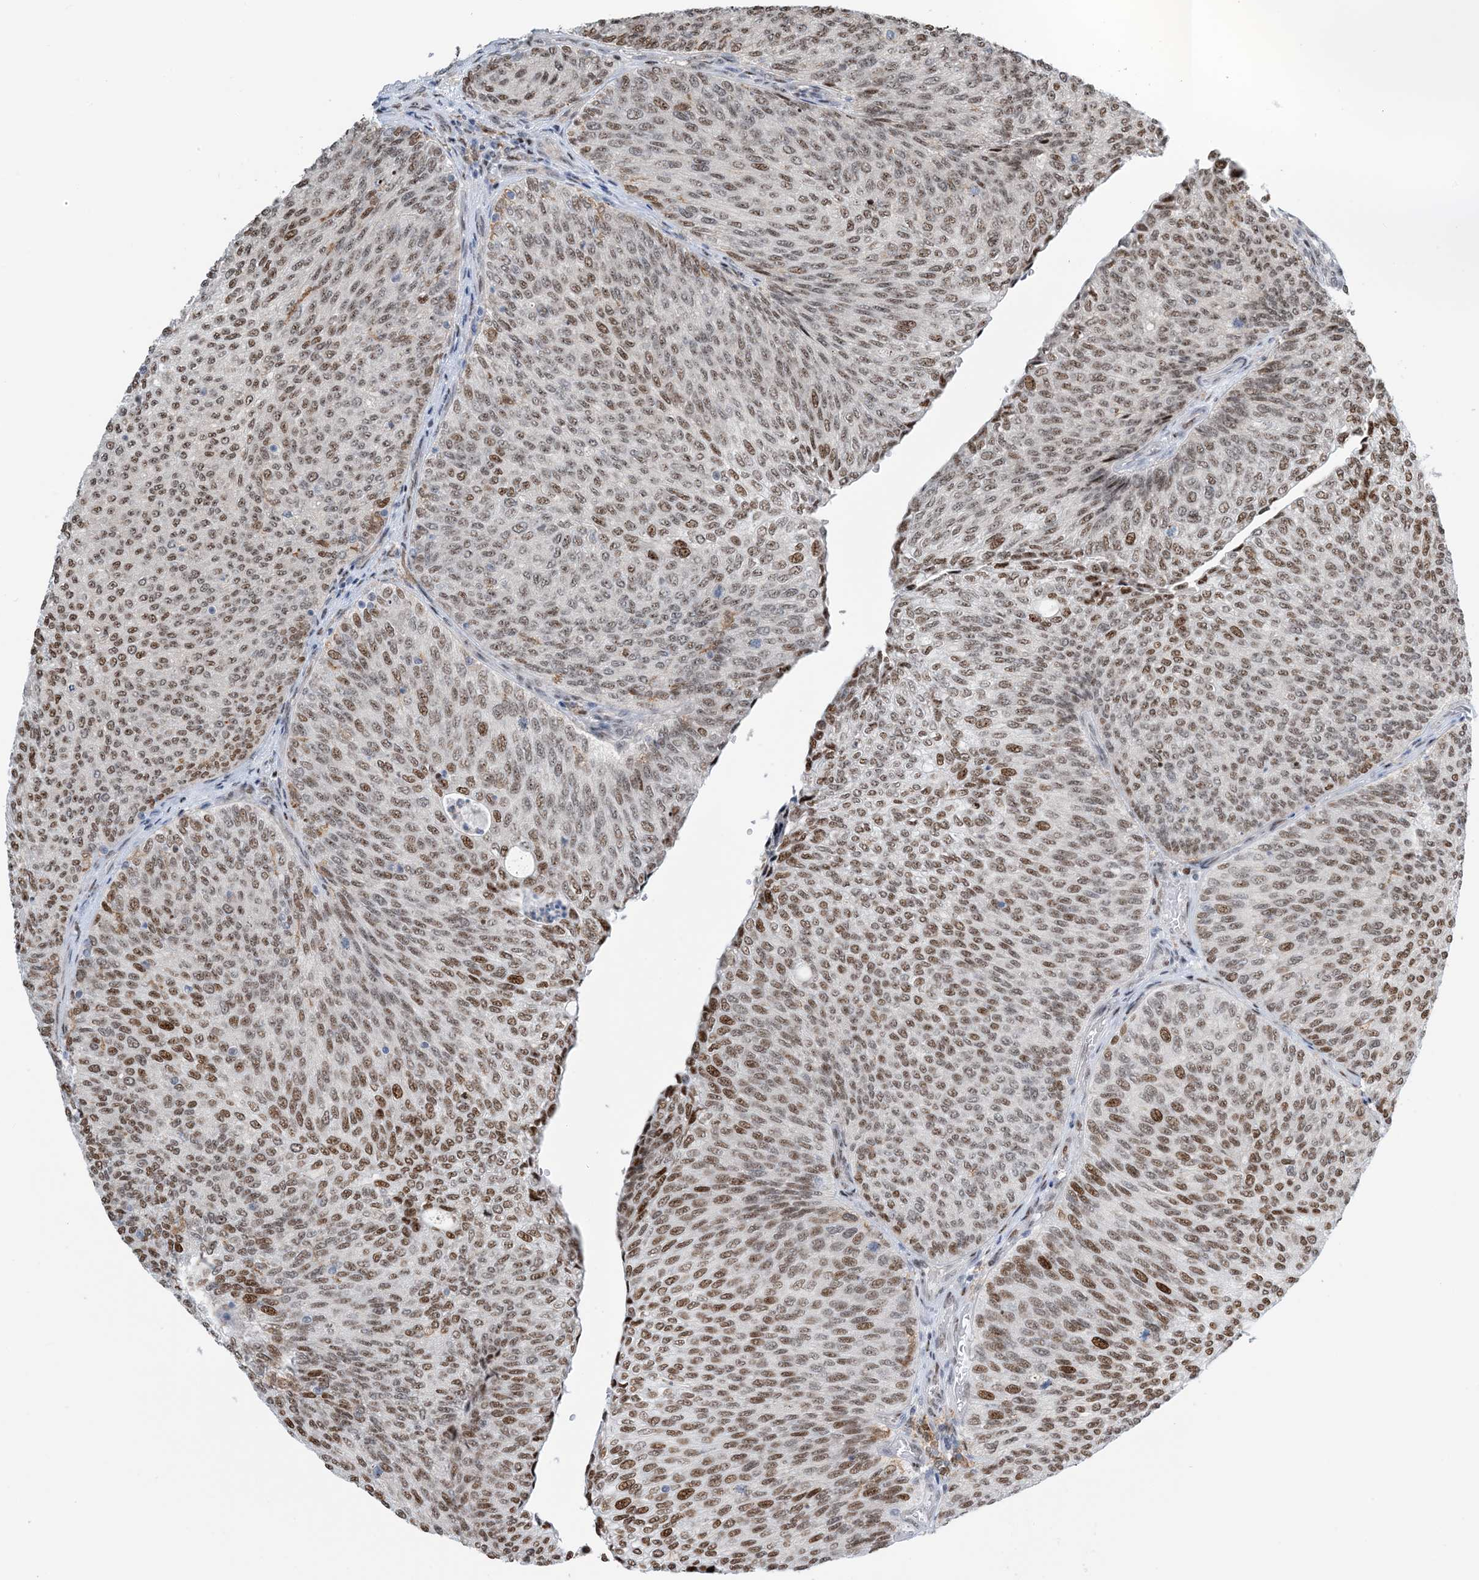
{"staining": {"intensity": "moderate", "quantity": ">75%", "location": "nuclear"}, "tissue": "urothelial cancer", "cell_type": "Tumor cells", "image_type": "cancer", "snomed": [{"axis": "morphology", "description": "Urothelial carcinoma, Low grade"}, {"axis": "topography", "description": "Urinary bladder"}], "caption": "DAB (3,3'-diaminobenzidine) immunohistochemical staining of human low-grade urothelial carcinoma shows moderate nuclear protein staining in about >75% of tumor cells.", "gene": "HEMK1", "patient": {"sex": "female", "age": 79}}